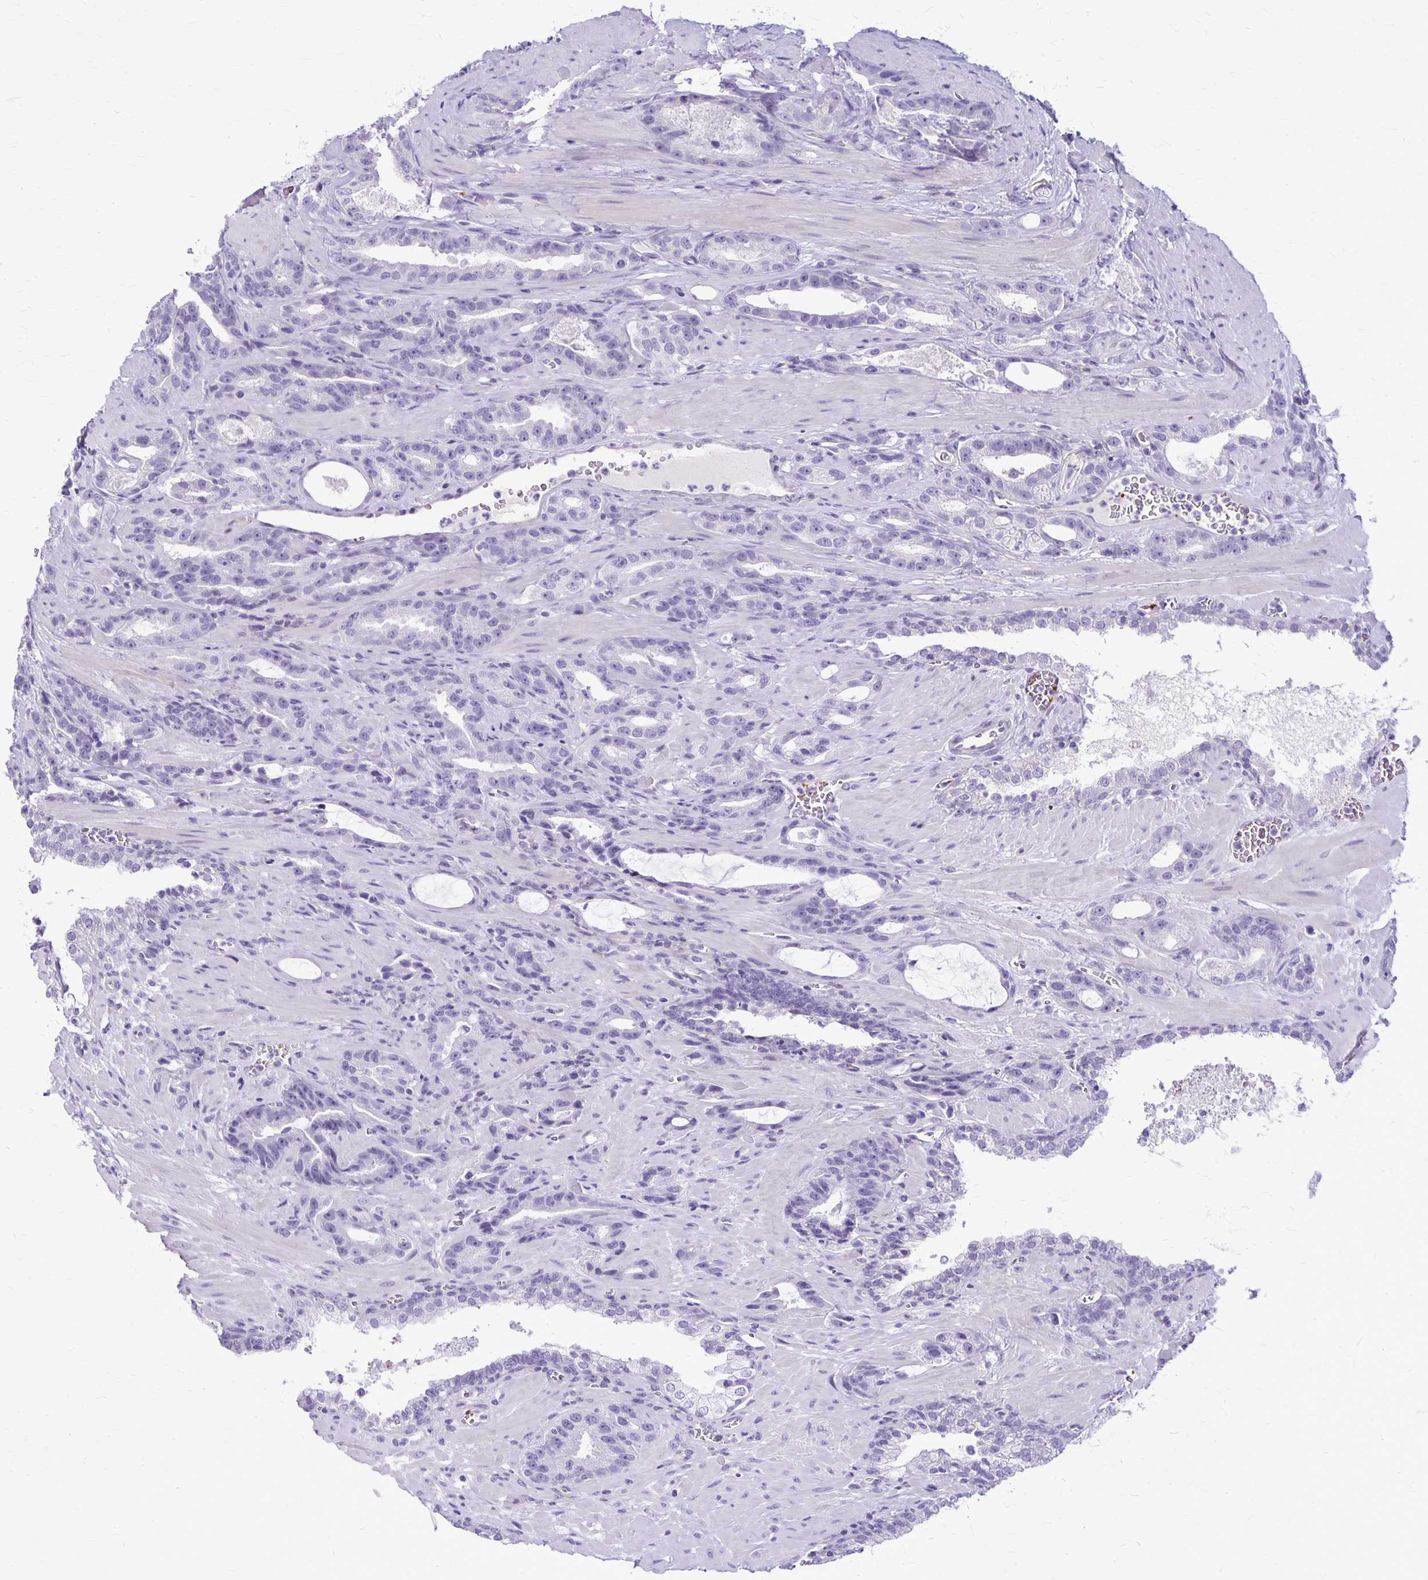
{"staining": {"intensity": "negative", "quantity": "none", "location": "none"}, "tissue": "prostate cancer", "cell_type": "Tumor cells", "image_type": "cancer", "snomed": [{"axis": "morphology", "description": "Adenocarcinoma, High grade"}, {"axis": "topography", "description": "Prostate"}], "caption": "High power microscopy photomicrograph of an IHC image of prostate high-grade adenocarcinoma, revealing no significant expression in tumor cells. (DAB immunohistochemistry (IHC), high magnification).", "gene": "GP9", "patient": {"sex": "male", "age": 65}}